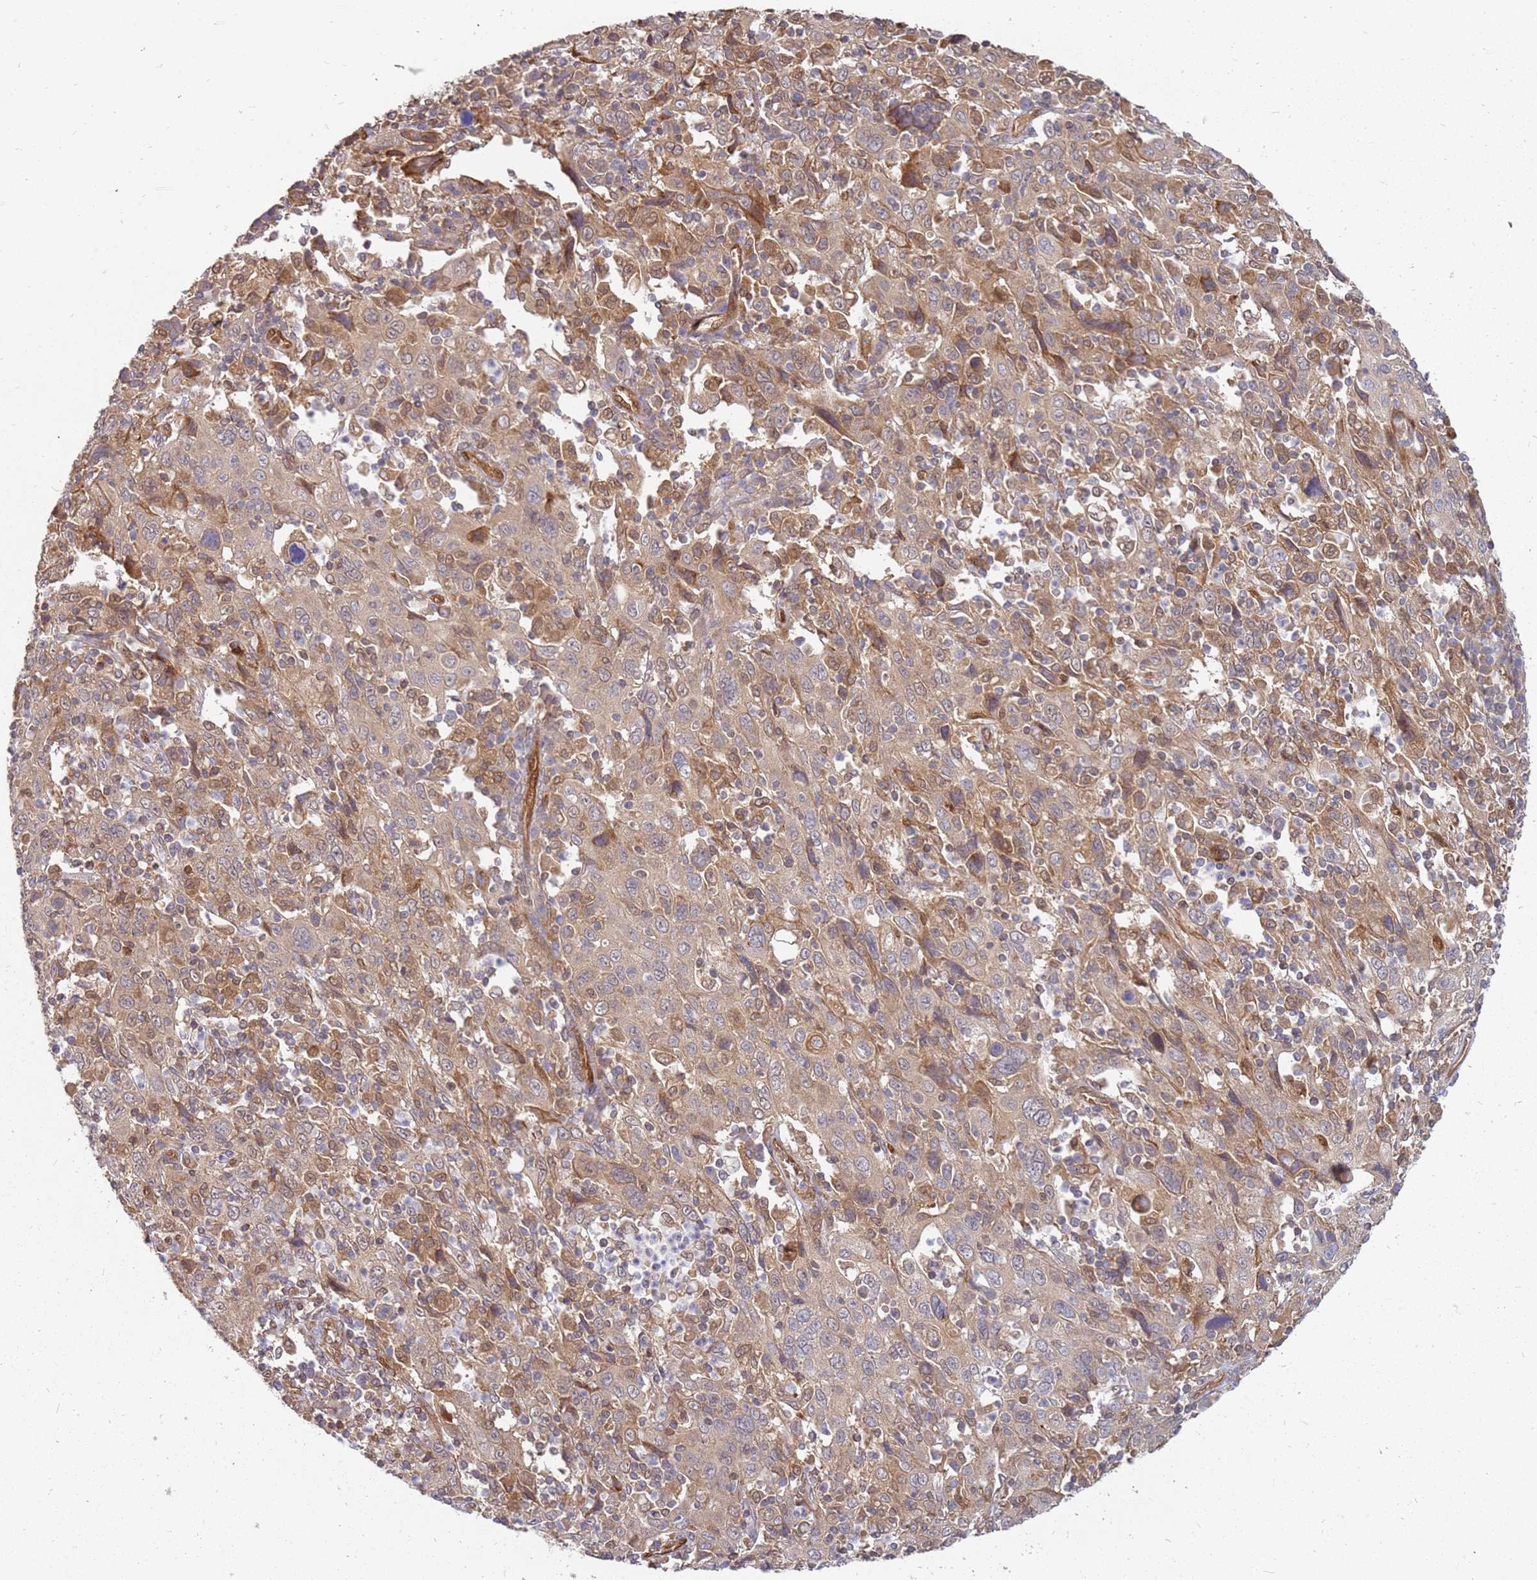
{"staining": {"intensity": "weak", "quantity": "<25%", "location": "cytoplasmic/membranous"}, "tissue": "cervical cancer", "cell_type": "Tumor cells", "image_type": "cancer", "snomed": [{"axis": "morphology", "description": "Squamous cell carcinoma, NOS"}, {"axis": "topography", "description": "Cervix"}], "caption": "Tumor cells show no significant expression in squamous cell carcinoma (cervical). Nuclei are stained in blue.", "gene": "NUDT14", "patient": {"sex": "female", "age": 46}}